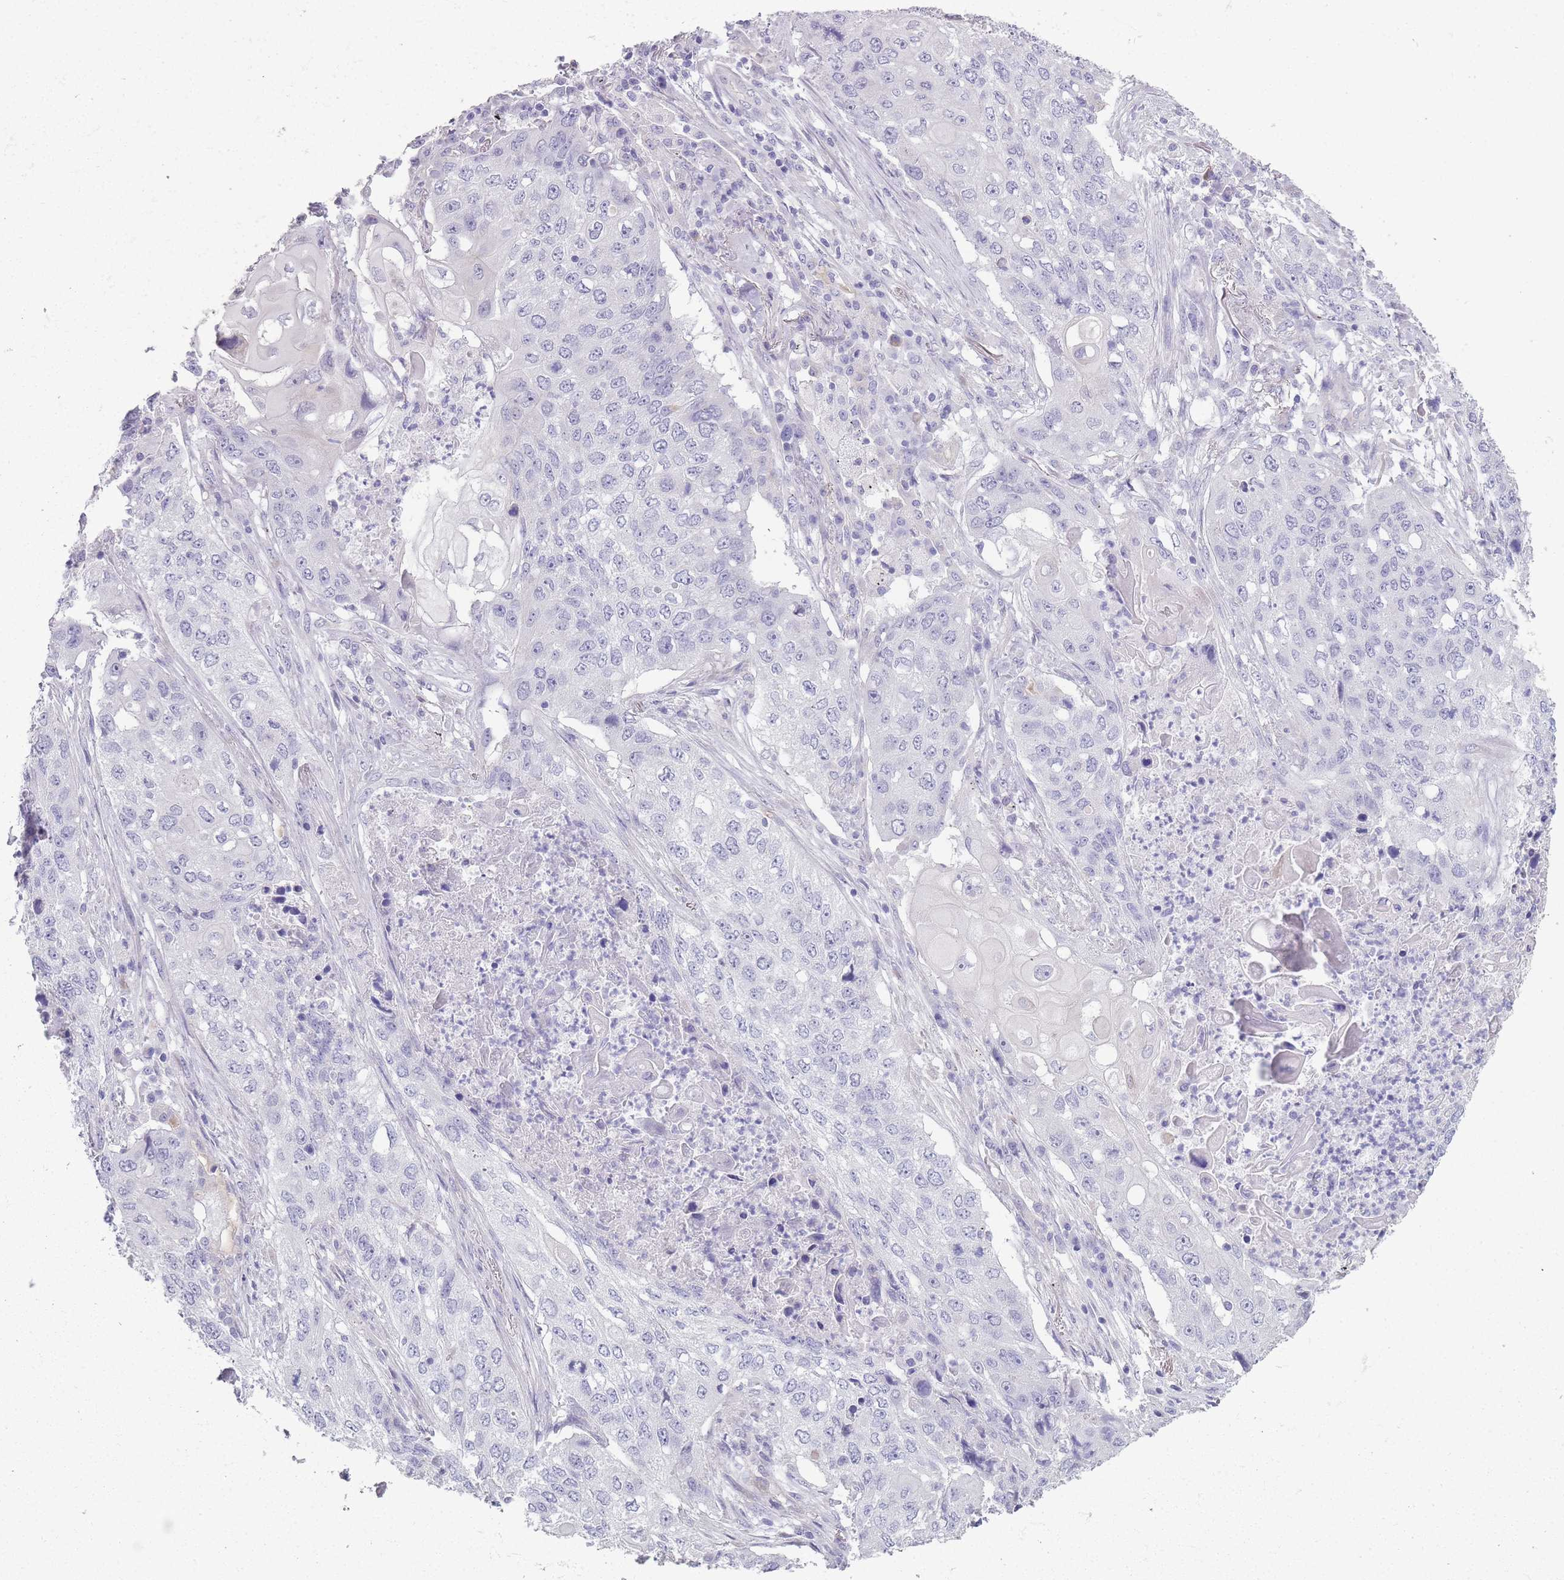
{"staining": {"intensity": "negative", "quantity": "none", "location": "none"}, "tissue": "lung cancer", "cell_type": "Tumor cells", "image_type": "cancer", "snomed": [{"axis": "morphology", "description": "Squamous cell carcinoma, NOS"}, {"axis": "topography", "description": "Lung"}], "caption": "IHC of lung squamous cell carcinoma demonstrates no staining in tumor cells. The staining was performed using DAB to visualize the protein expression in brown, while the nuclei were stained in blue with hematoxylin (Magnification: 20x).", "gene": "DCANP1", "patient": {"sex": "female", "age": 63}}